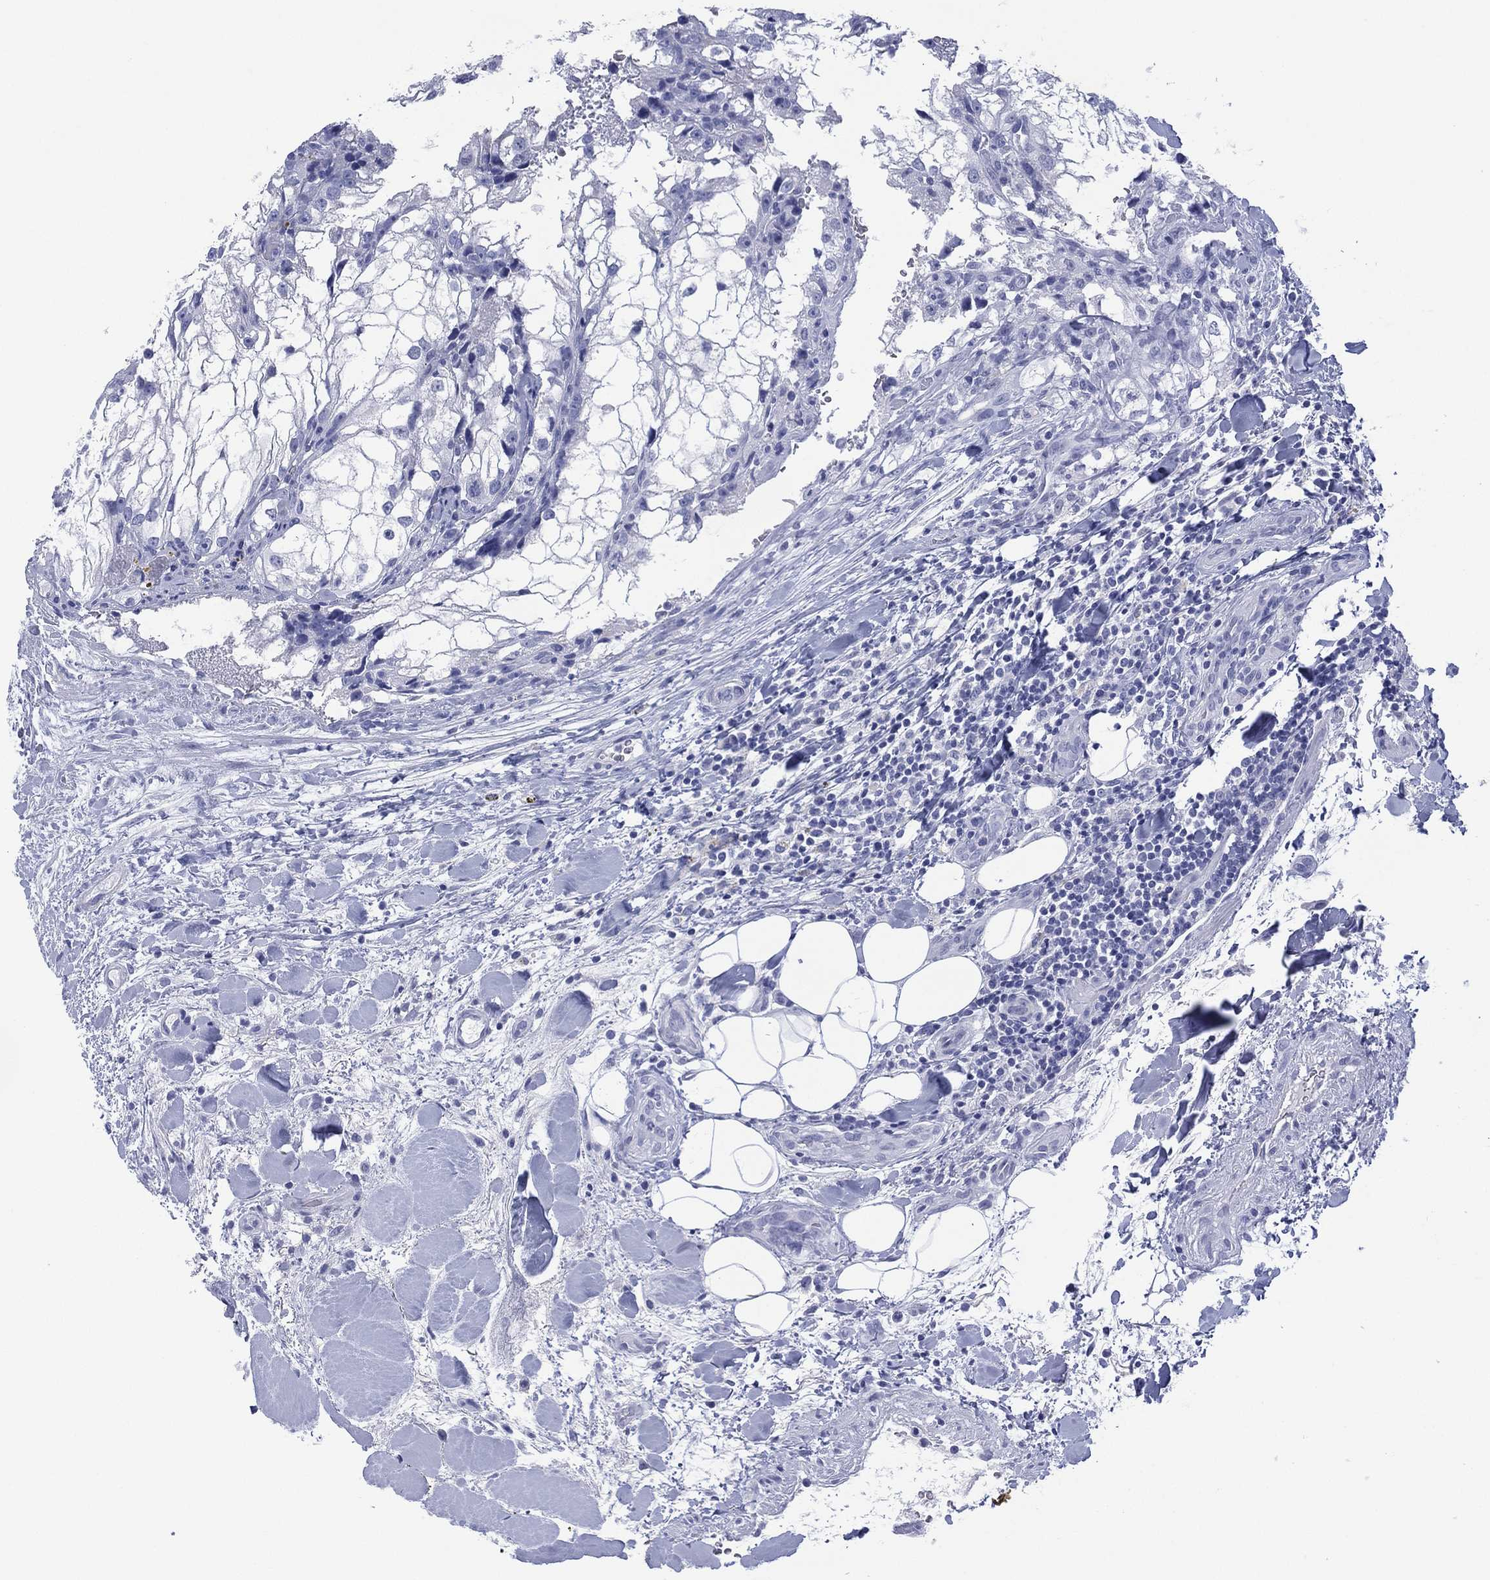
{"staining": {"intensity": "negative", "quantity": "none", "location": "none"}, "tissue": "renal cancer", "cell_type": "Tumor cells", "image_type": "cancer", "snomed": [{"axis": "morphology", "description": "Adenocarcinoma, NOS"}, {"axis": "topography", "description": "Kidney"}], "caption": "Tumor cells show no significant protein staining in adenocarcinoma (renal).", "gene": "DSG1", "patient": {"sex": "male", "age": 59}}